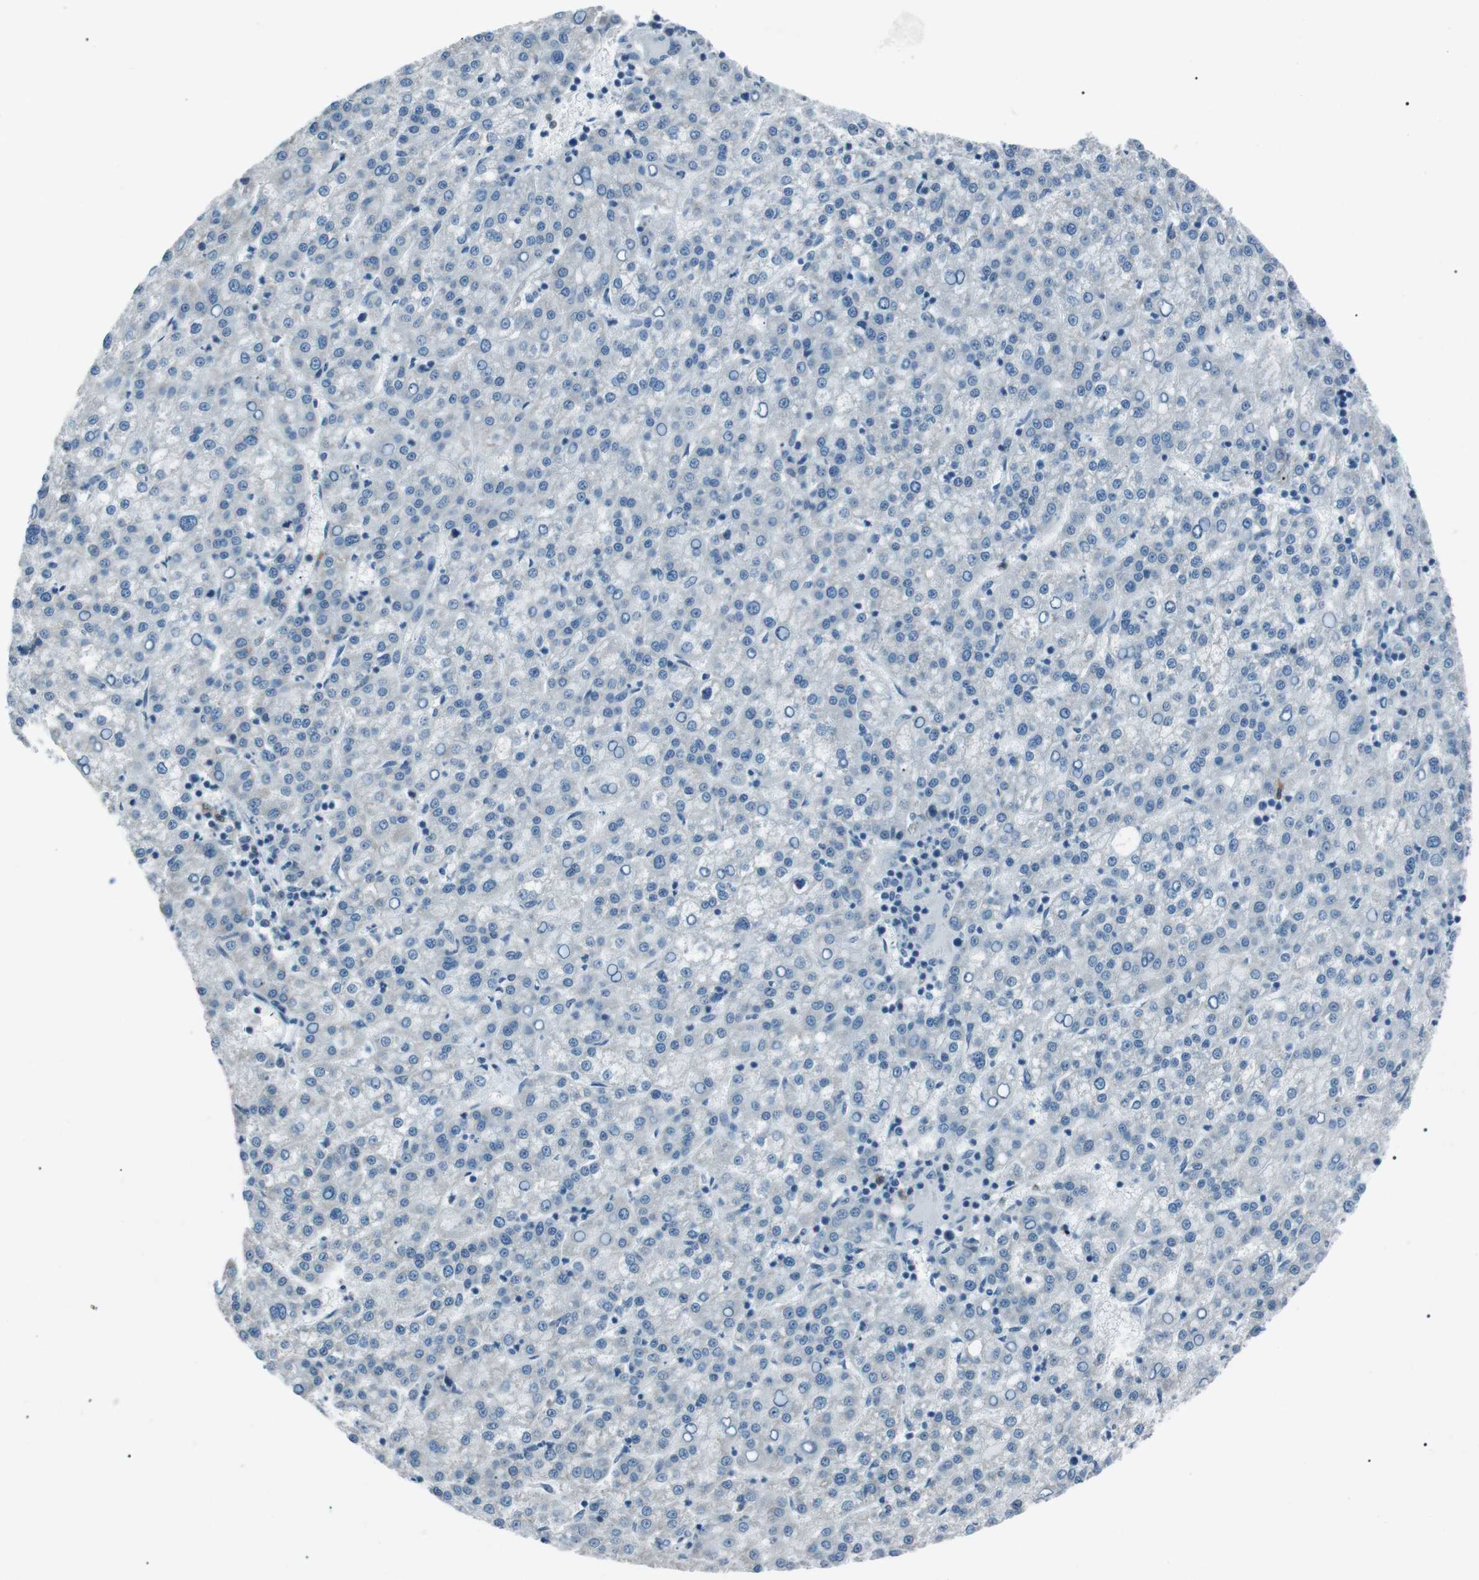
{"staining": {"intensity": "negative", "quantity": "none", "location": "none"}, "tissue": "liver cancer", "cell_type": "Tumor cells", "image_type": "cancer", "snomed": [{"axis": "morphology", "description": "Carcinoma, Hepatocellular, NOS"}, {"axis": "topography", "description": "Liver"}], "caption": "Image shows no protein expression in tumor cells of hepatocellular carcinoma (liver) tissue.", "gene": "SERPINB2", "patient": {"sex": "female", "age": 58}}